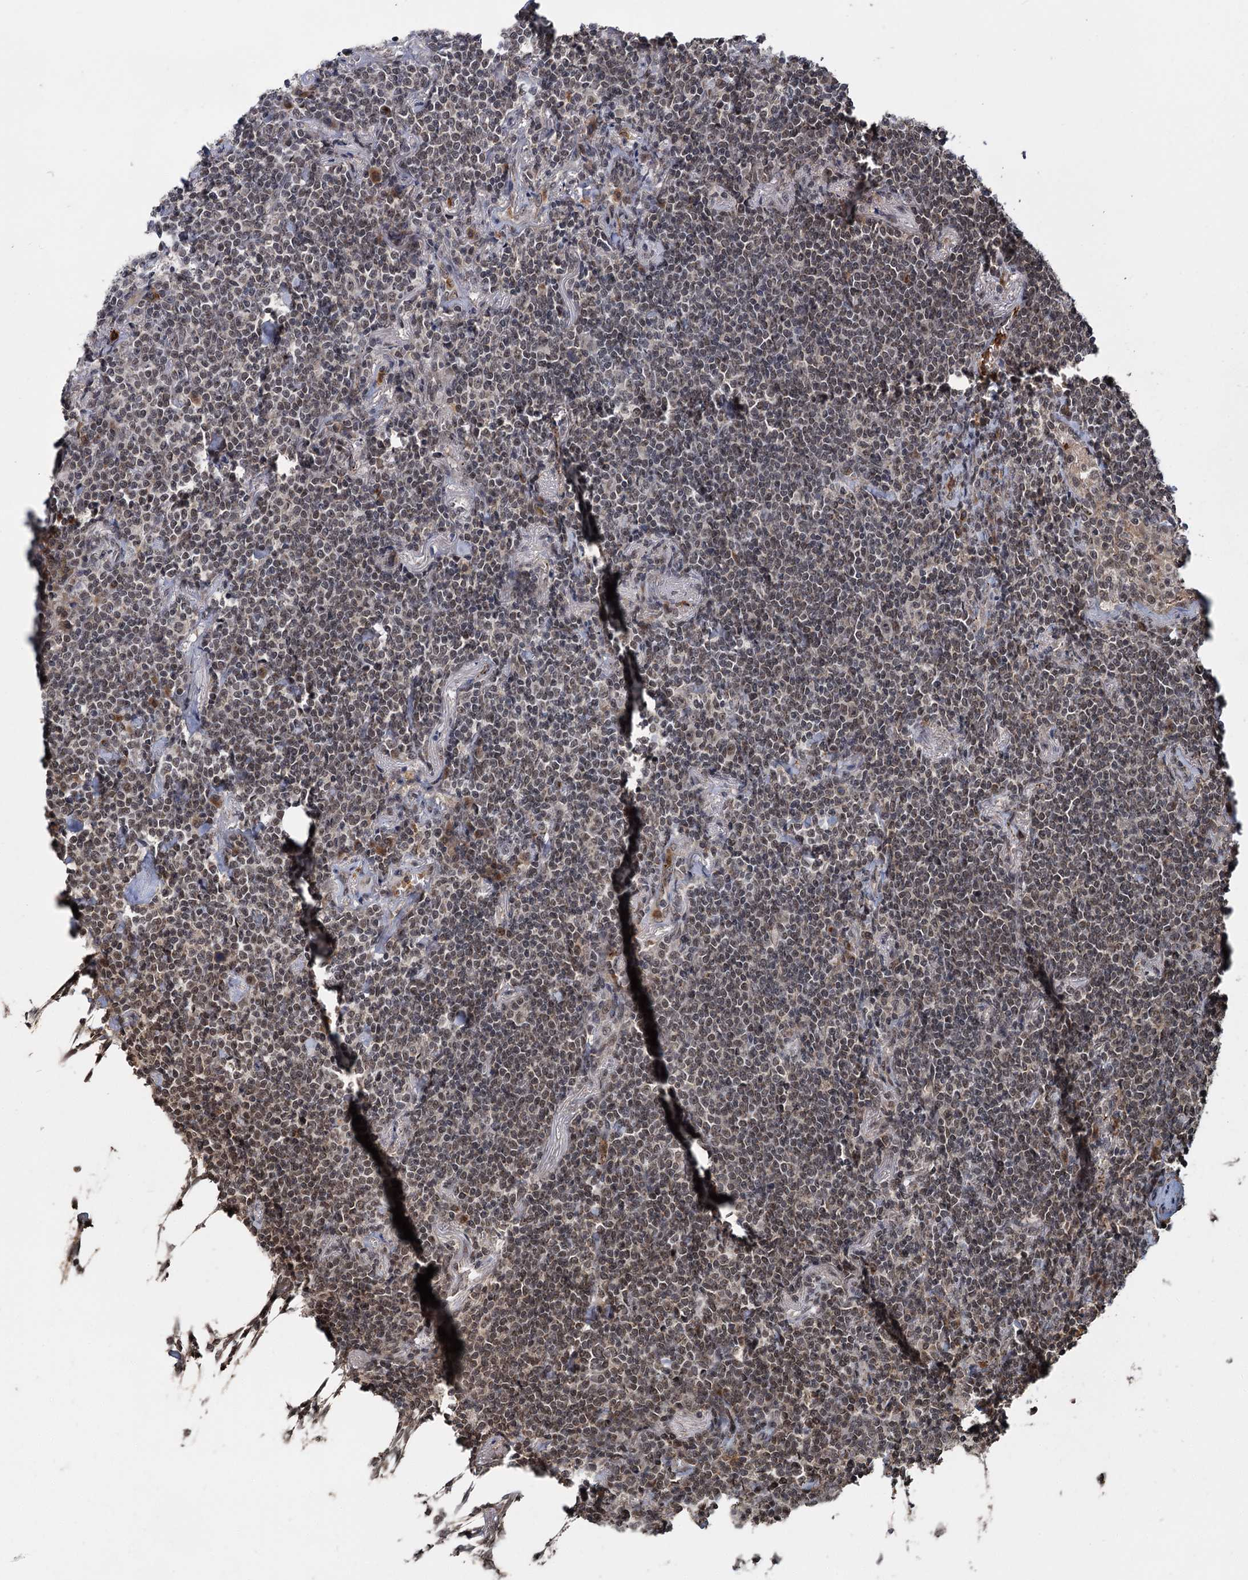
{"staining": {"intensity": "moderate", "quantity": "25%-75%", "location": "nuclear"}, "tissue": "lymphoma", "cell_type": "Tumor cells", "image_type": "cancer", "snomed": [{"axis": "morphology", "description": "Malignant lymphoma, non-Hodgkin's type, Low grade"}, {"axis": "topography", "description": "Lung"}], "caption": "Immunohistochemistry micrograph of neoplastic tissue: human low-grade malignant lymphoma, non-Hodgkin's type stained using IHC demonstrates medium levels of moderate protein expression localized specifically in the nuclear of tumor cells, appearing as a nuclear brown color.", "gene": "KANSL2", "patient": {"sex": "female", "age": 71}}